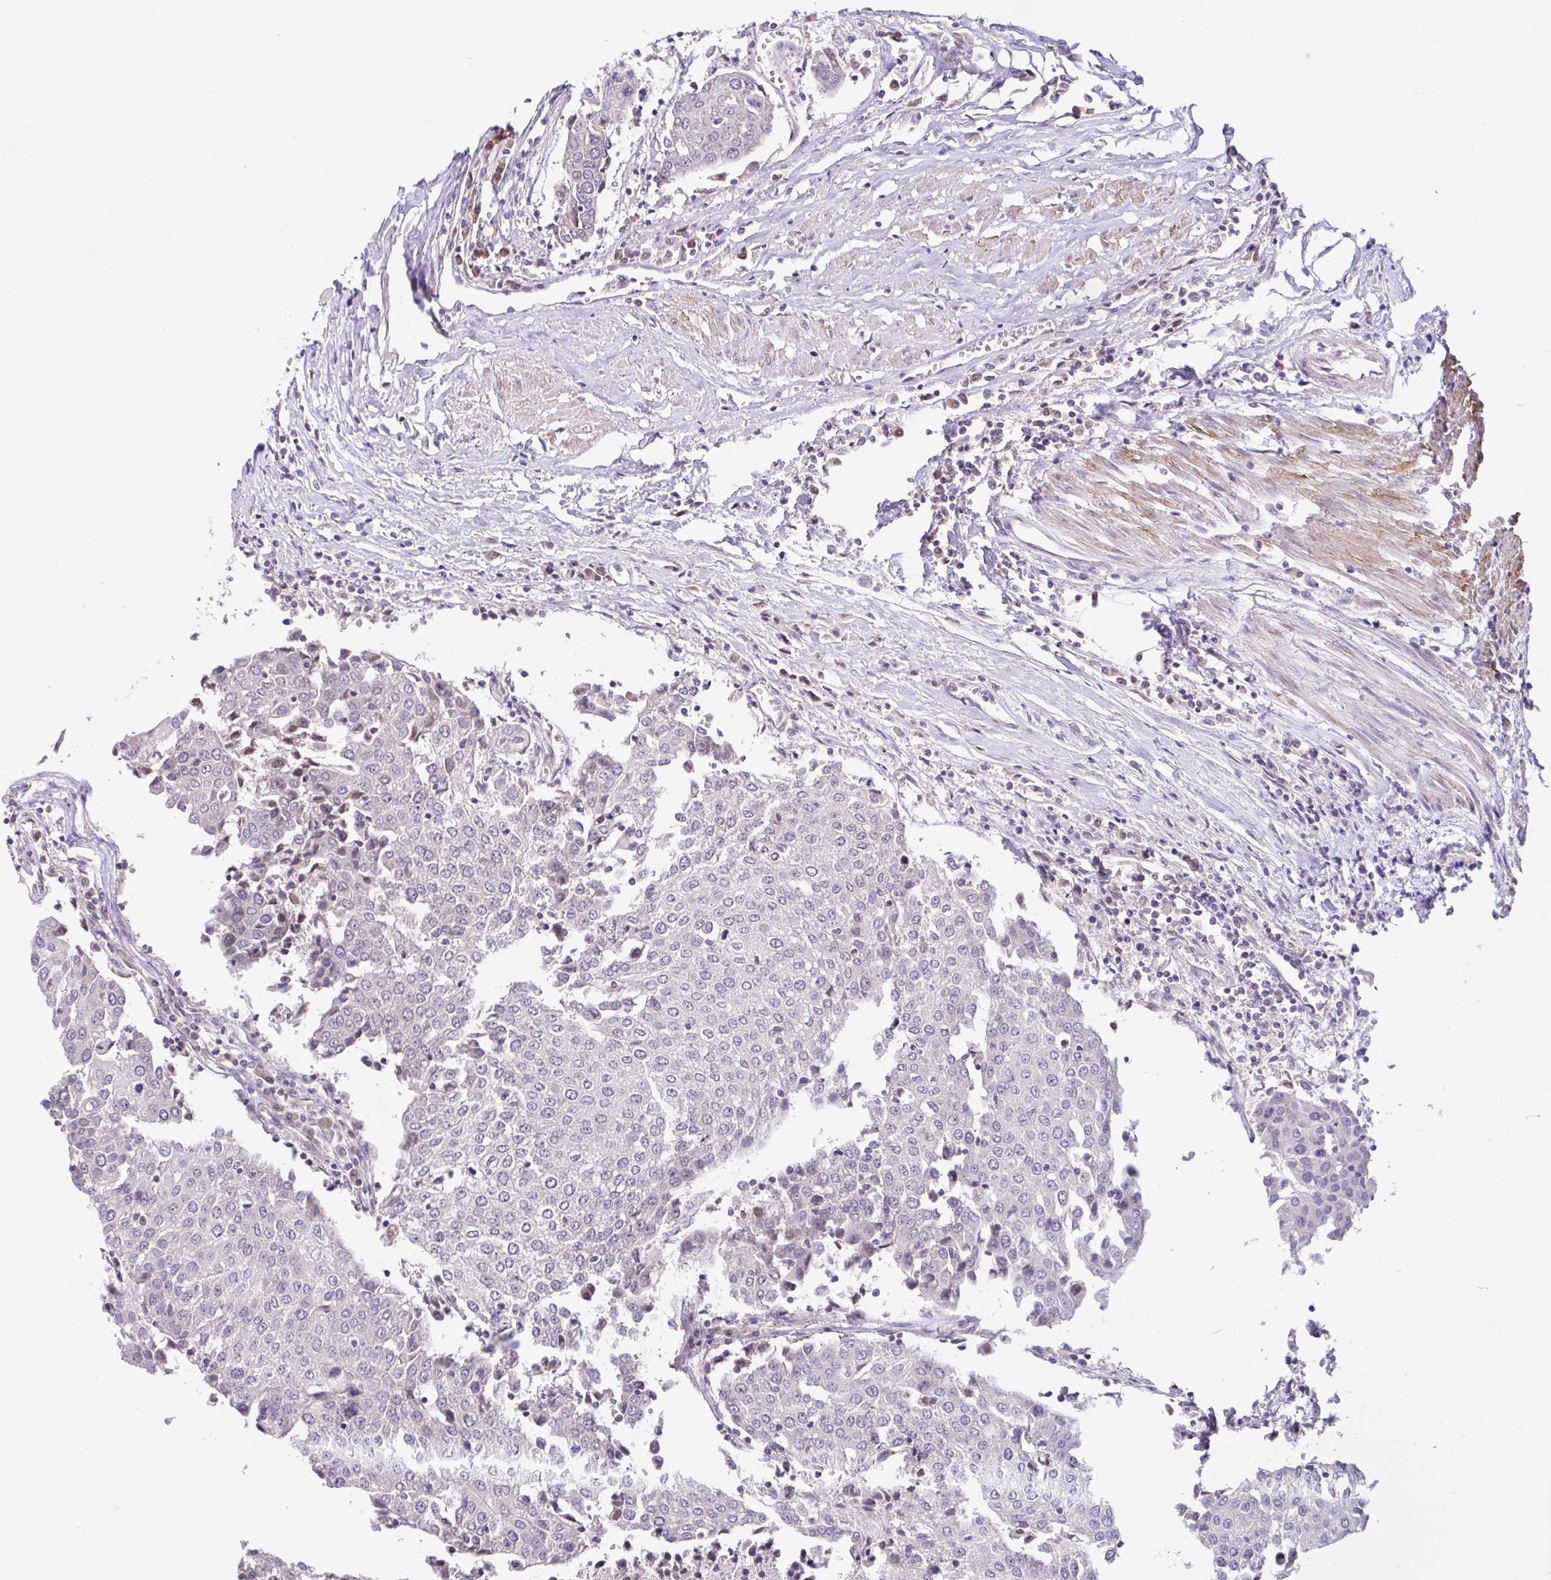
{"staining": {"intensity": "negative", "quantity": "none", "location": "none"}, "tissue": "urothelial cancer", "cell_type": "Tumor cells", "image_type": "cancer", "snomed": [{"axis": "morphology", "description": "Urothelial carcinoma, High grade"}, {"axis": "topography", "description": "Urinary bladder"}], "caption": "A histopathology image of human urothelial cancer is negative for staining in tumor cells. (IHC, brightfield microscopy, high magnification).", "gene": "NT5C1B", "patient": {"sex": "female", "age": 85}}